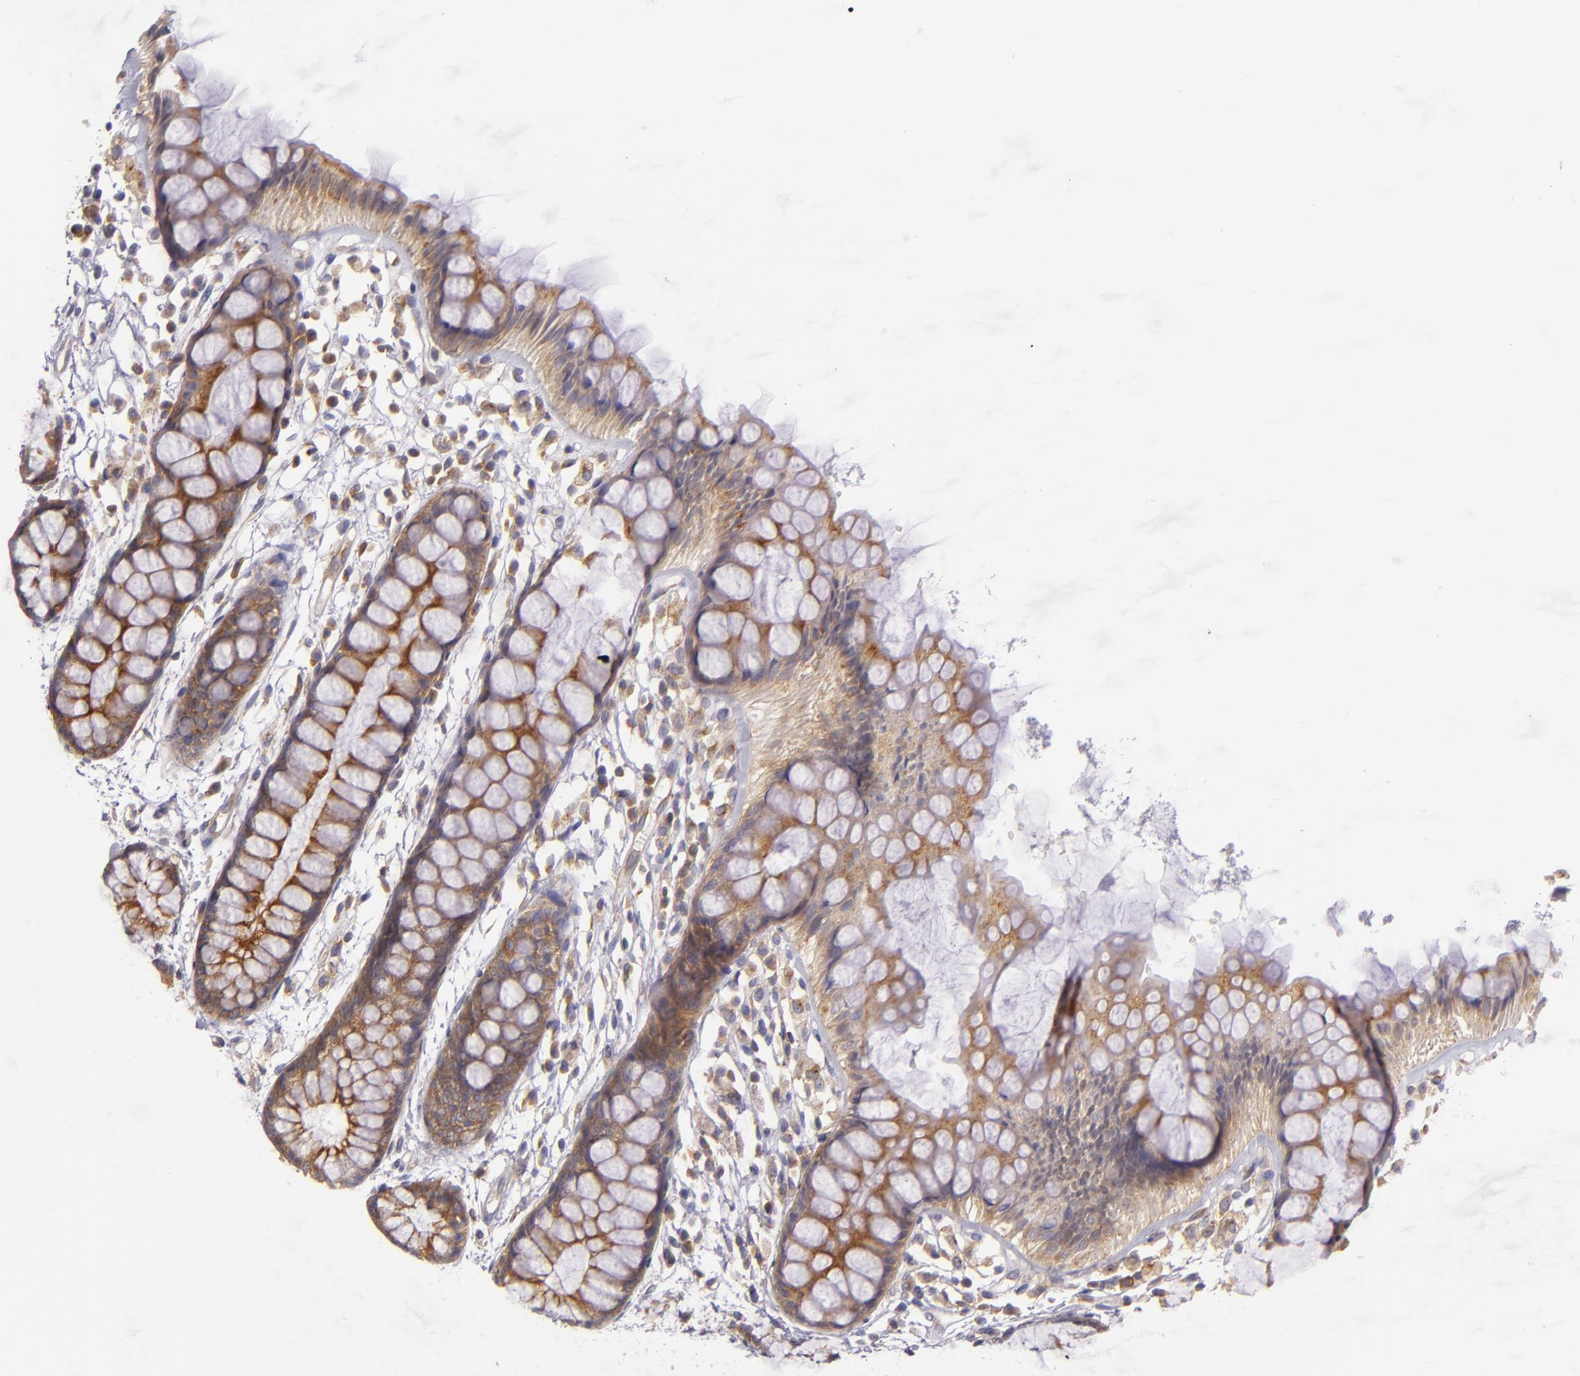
{"staining": {"intensity": "moderate", "quantity": ">75%", "location": "cytoplasmic/membranous"}, "tissue": "rectum", "cell_type": "Glandular cells", "image_type": "normal", "snomed": [{"axis": "morphology", "description": "Normal tissue, NOS"}, {"axis": "topography", "description": "Rectum"}], "caption": "The immunohistochemical stain labels moderate cytoplasmic/membranous expression in glandular cells of normal rectum. Nuclei are stained in blue.", "gene": "UPF3B", "patient": {"sex": "female", "age": 66}}